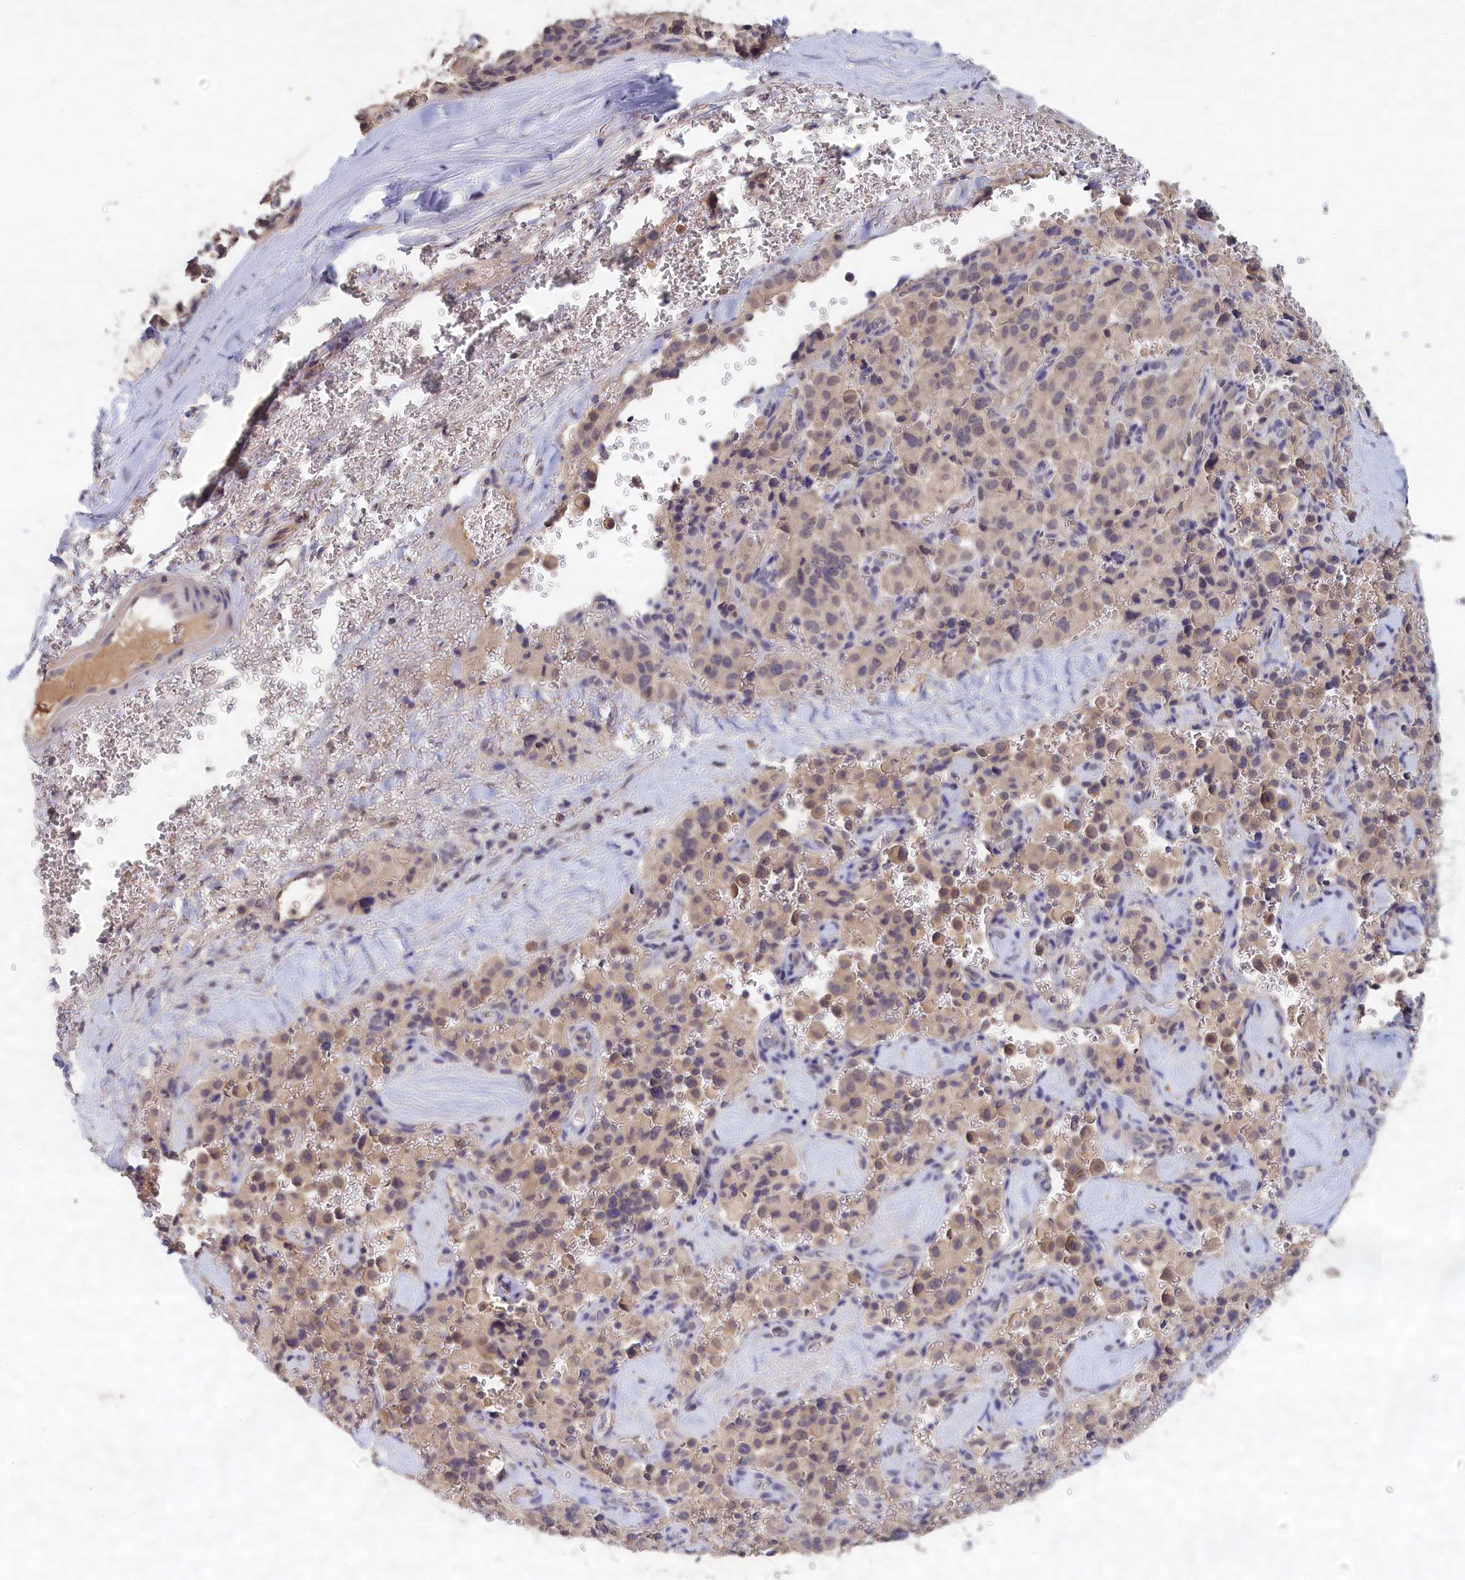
{"staining": {"intensity": "negative", "quantity": "none", "location": "none"}, "tissue": "pancreatic cancer", "cell_type": "Tumor cells", "image_type": "cancer", "snomed": [{"axis": "morphology", "description": "Adenocarcinoma, NOS"}, {"axis": "topography", "description": "Pancreas"}], "caption": "Tumor cells show no significant protein staining in pancreatic cancer (adenocarcinoma).", "gene": "CELF5", "patient": {"sex": "male", "age": 65}}